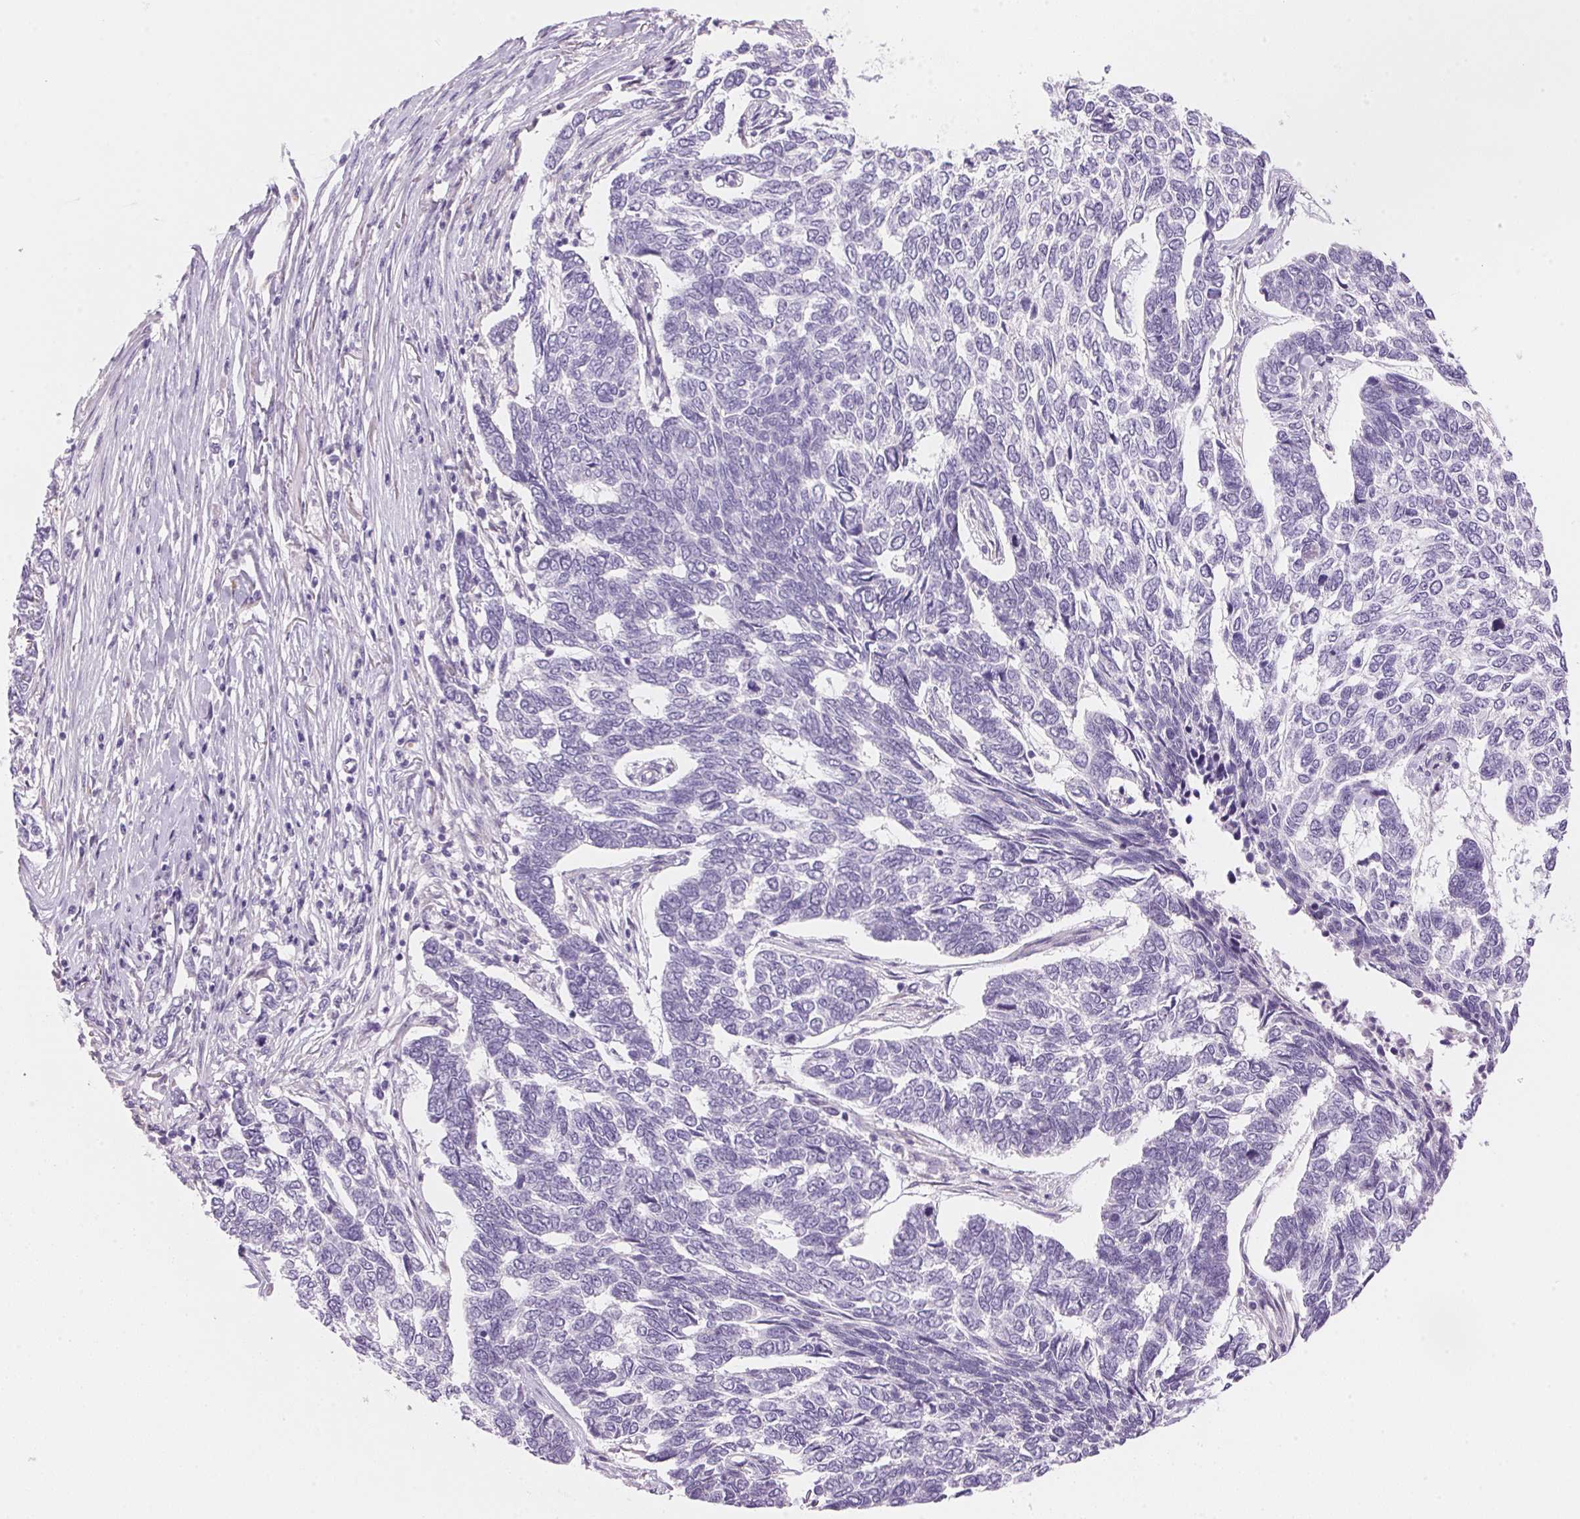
{"staining": {"intensity": "negative", "quantity": "none", "location": "none"}, "tissue": "skin cancer", "cell_type": "Tumor cells", "image_type": "cancer", "snomed": [{"axis": "morphology", "description": "Basal cell carcinoma"}, {"axis": "topography", "description": "Skin"}], "caption": "This is an immunohistochemistry (IHC) micrograph of human skin basal cell carcinoma. There is no positivity in tumor cells.", "gene": "TEKT1", "patient": {"sex": "female", "age": 65}}